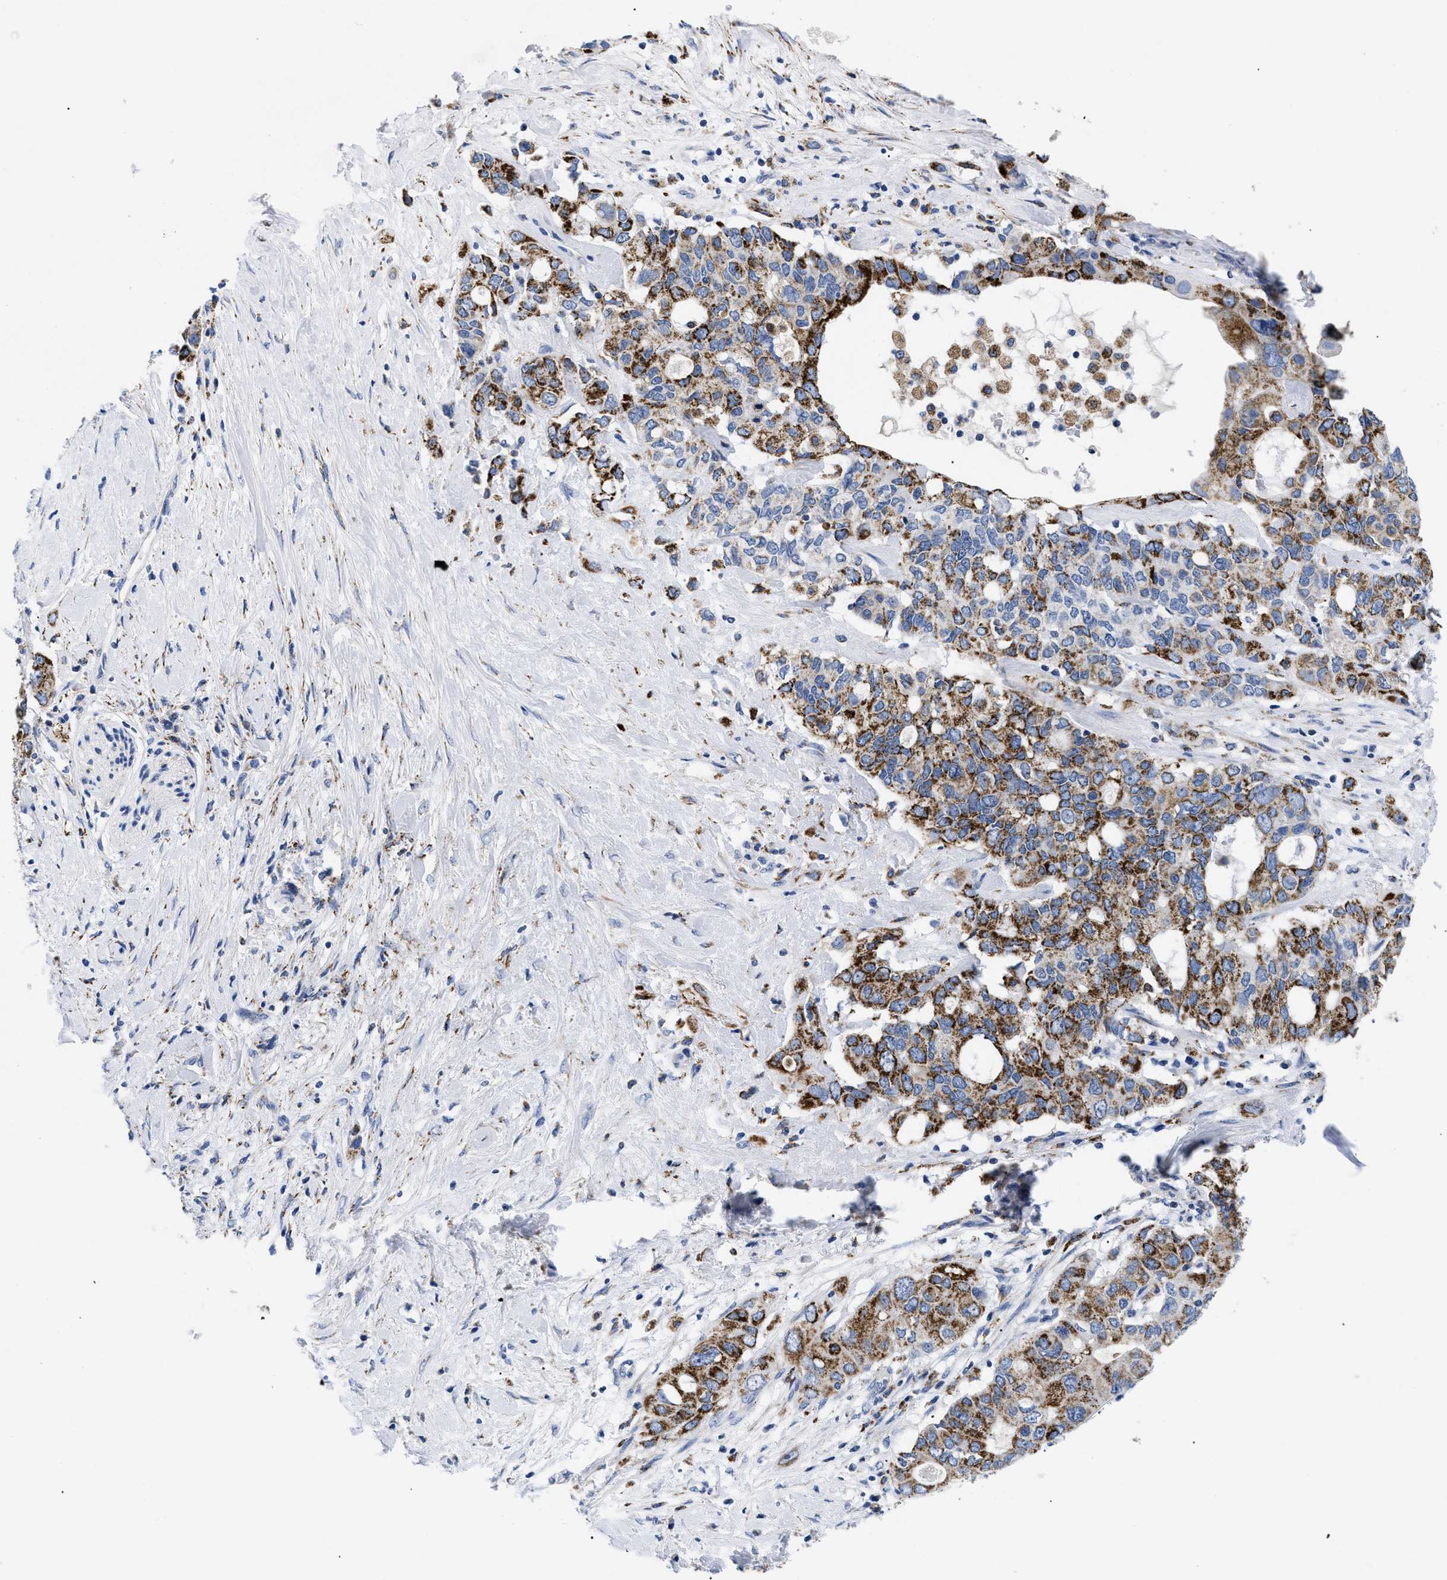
{"staining": {"intensity": "strong", "quantity": ">75%", "location": "cytoplasmic/membranous"}, "tissue": "pancreatic cancer", "cell_type": "Tumor cells", "image_type": "cancer", "snomed": [{"axis": "morphology", "description": "Adenocarcinoma, NOS"}, {"axis": "topography", "description": "Pancreas"}], "caption": "Immunohistochemistry (IHC) micrograph of pancreatic cancer stained for a protein (brown), which reveals high levels of strong cytoplasmic/membranous expression in about >75% of tumor cells.", "gene": "GPR149", "patient": {"sex": "female", "age": 56}}